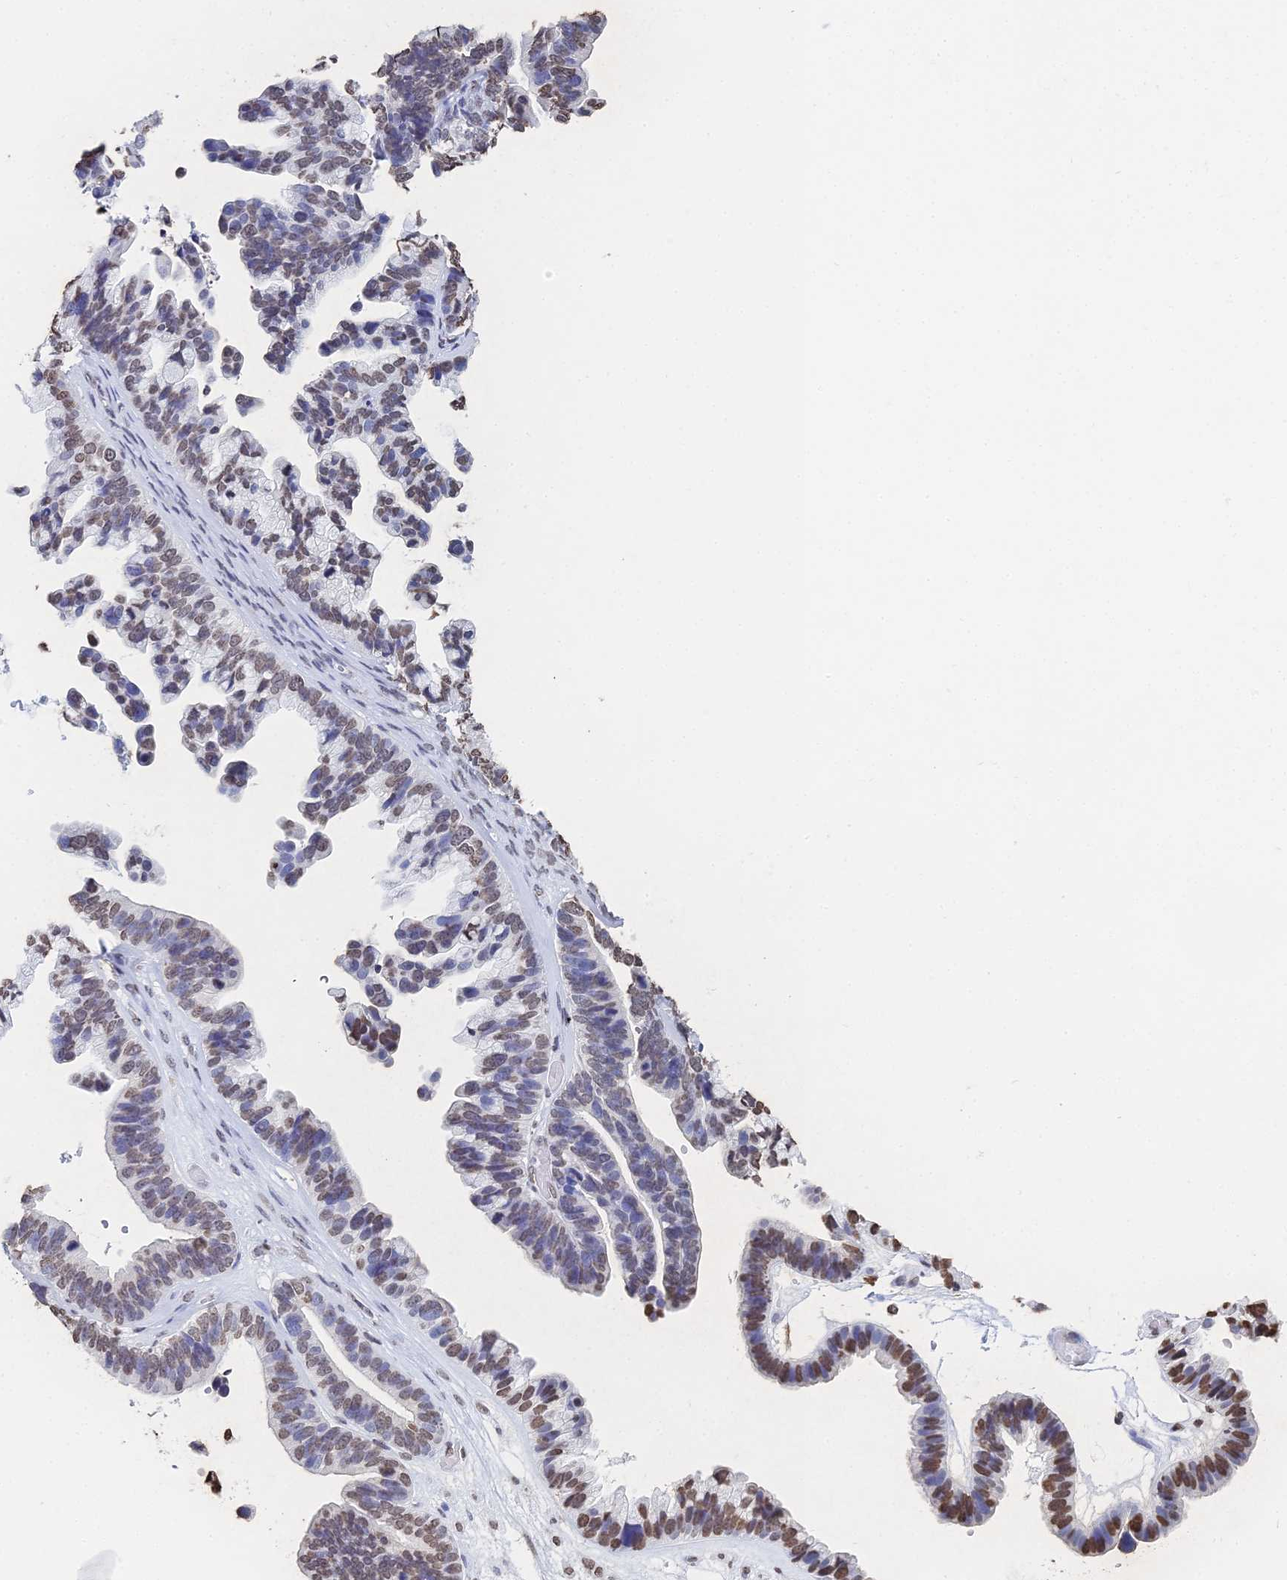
{"staining": {"intensity": "moderate", "quantity": "25%-75%", "location": "nuclear"}, "tissue": "ovarian cancer", "cell_type": "Tumor cells", "image_type": "cancer", "snomed": [{"axis": "morphology", "description": "Cystadenocarcinoma, serous, NOS"}, {"axis": "topography", "description": "Ovary"}], "caption": "Protein expression analysis of ovarian serous cystadenocarcinoma exhibits moderate nuclear staining in about 25%-75% of tumor cells.", "gene": "GBP3", "patient": {"sex": "female", "age": 56}}